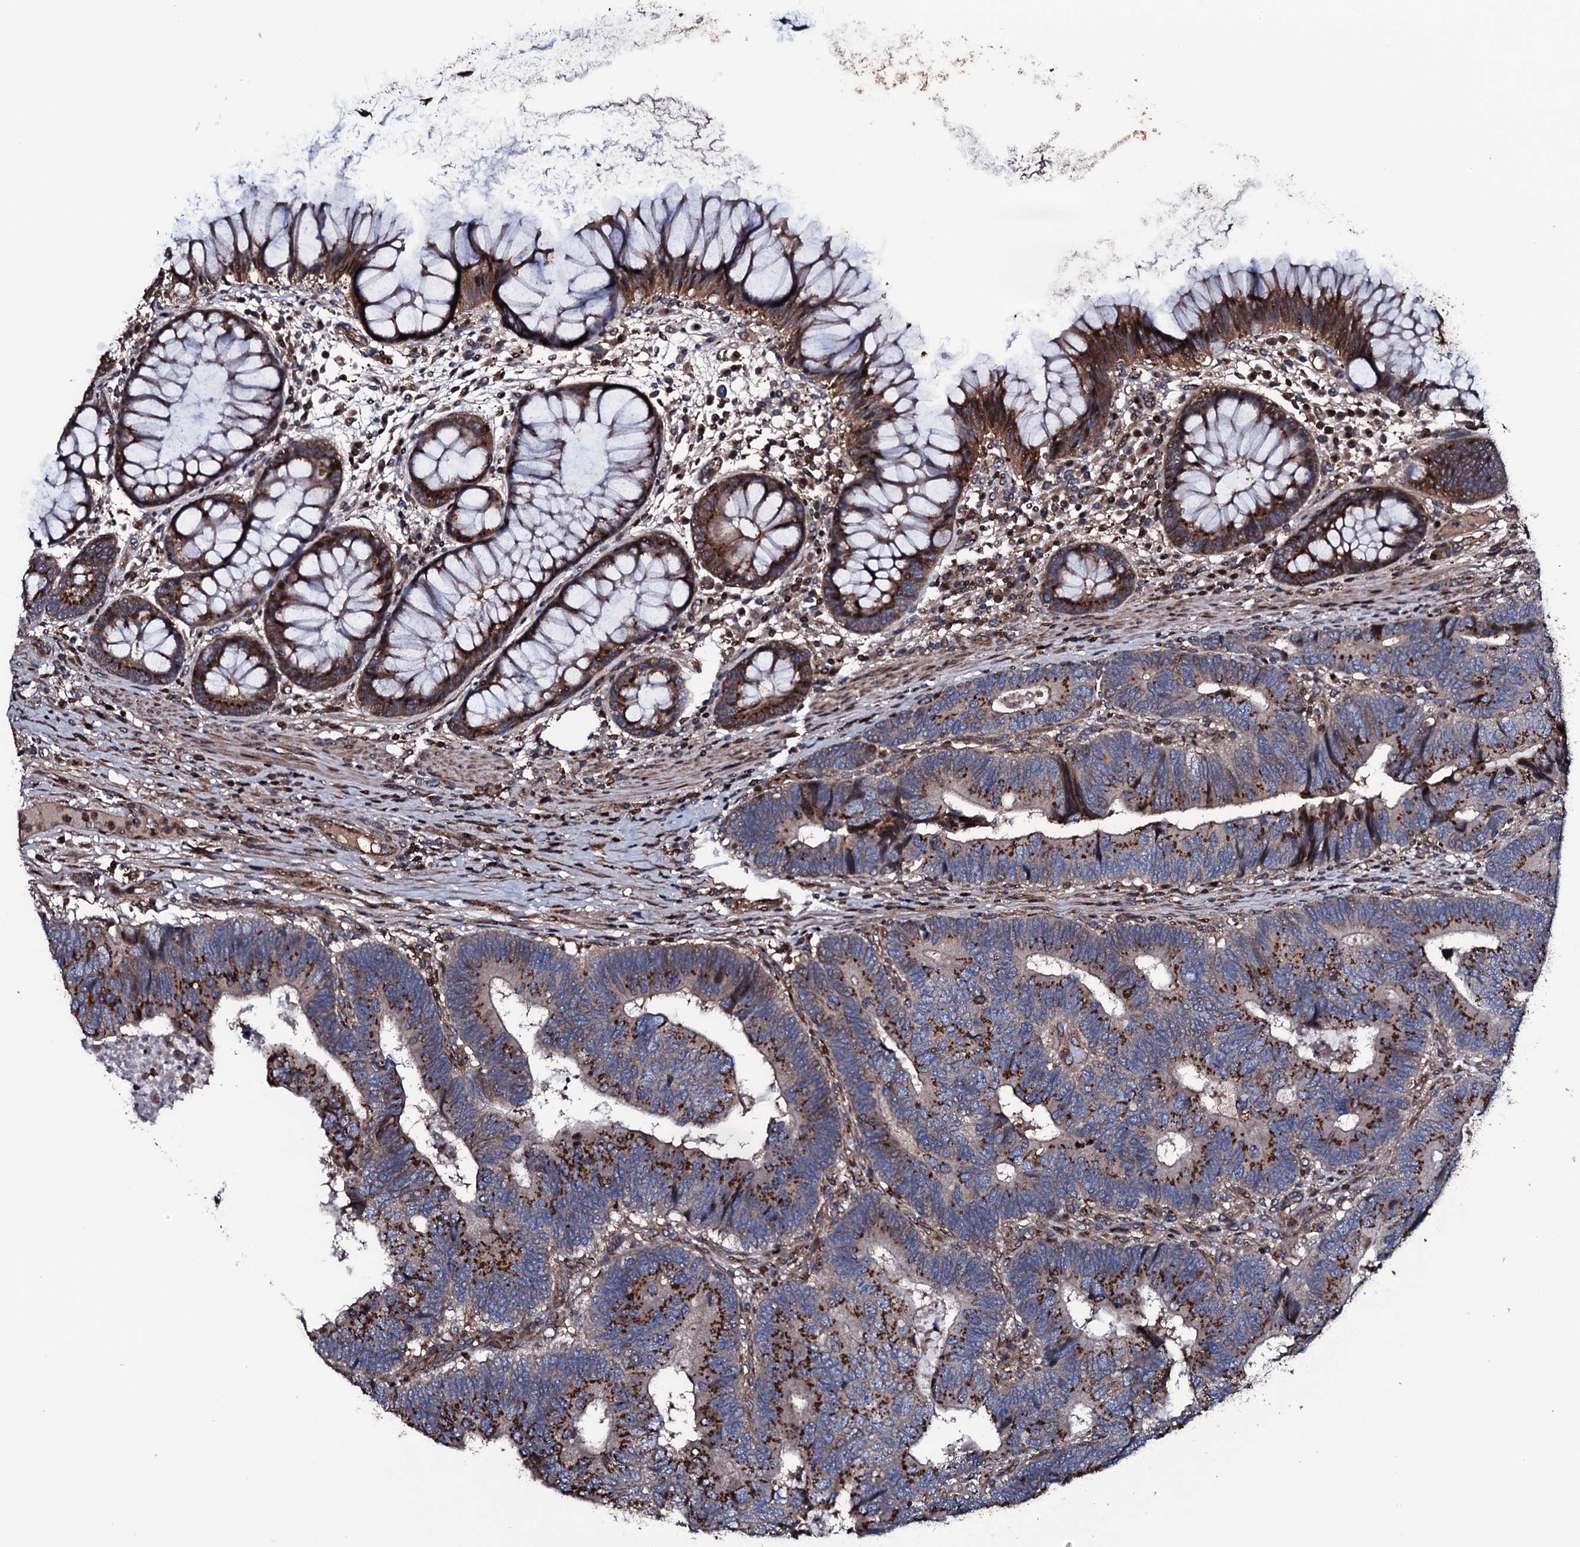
{"staining": {"intensity": "moderate", "quantity": ">75%", "location": "cytoplasmic/membranous"}, "tissue": "colorectal cancer", "cell_type": "Tumor cells", "image_type": "cancer", "snomed": [{"axis": "morphology", "description": "Adenocarcinoma, NOS"}, {"axis": "topography", "description": "Colon"}], "caption": "Moderate cytoplasmic/membranous expression for a protein is present in approximately >75% of tumor cells of colorectal cancer (adenocarcinoma) using immunohistochemistry.", "gene": "PLET1", "patient": {"sex": "female", "age": 67}}